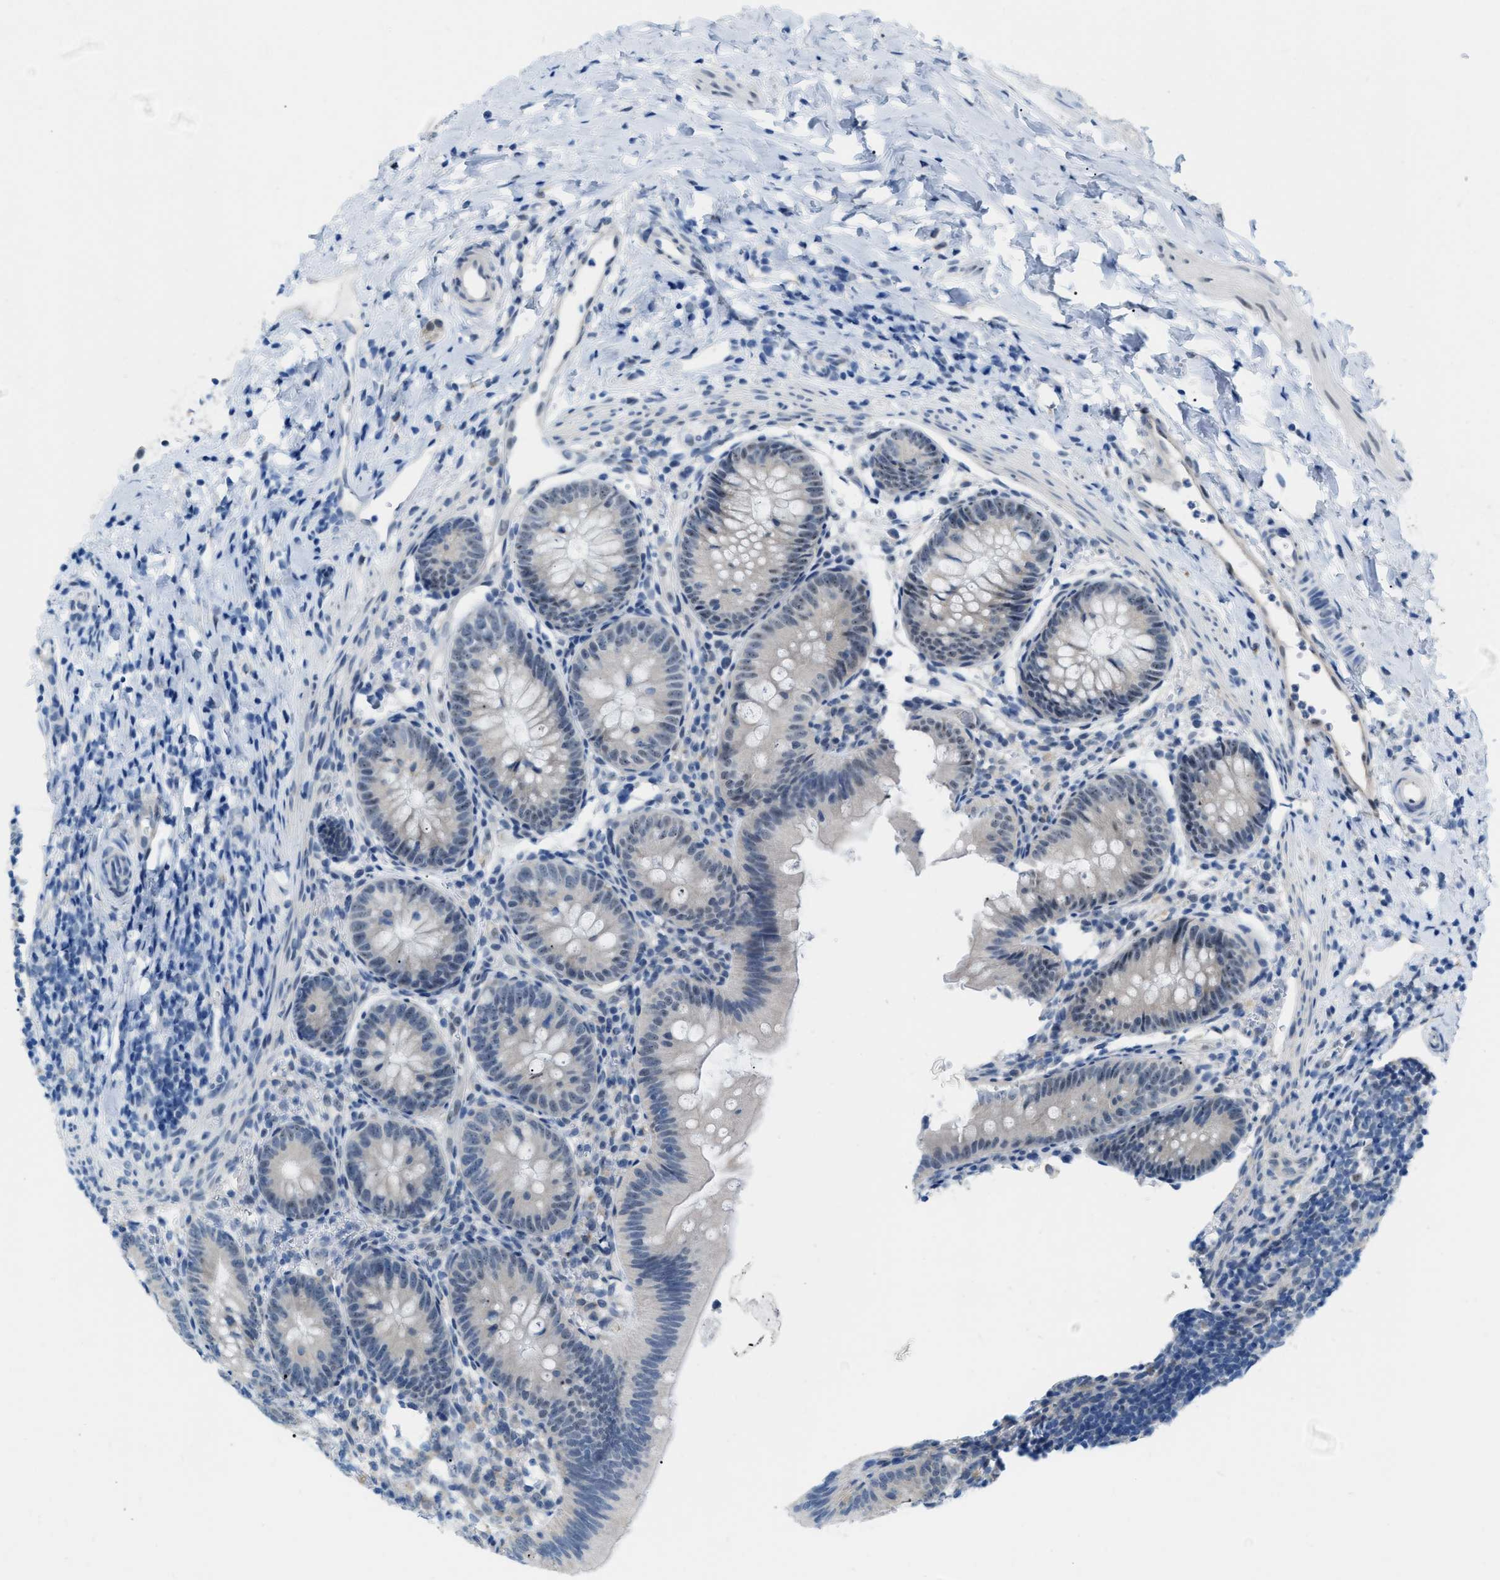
{"staining": {"intensity": "negative", "quantity": "none", "location": "none"}, "tissue": "appendix", "cell_type": "Glandular cells", "image_type": "normal", "snomed": [{"axis": "morphology", "description": "Normal tissue, NOS"}, {"axis": "topography", "description": "Appendix"}], "caption": "A micrograph of appendix stained for a protein reveals no brown staining in glandular cells. (Stains: DAB (3,3'-diaminobenzidine) IHC with hematoxylin counter stain, Microscopy: brightfield microscopy at high magnification).", "gene": "PHRF1", "patient": {"sex": "male", "age": 1}}